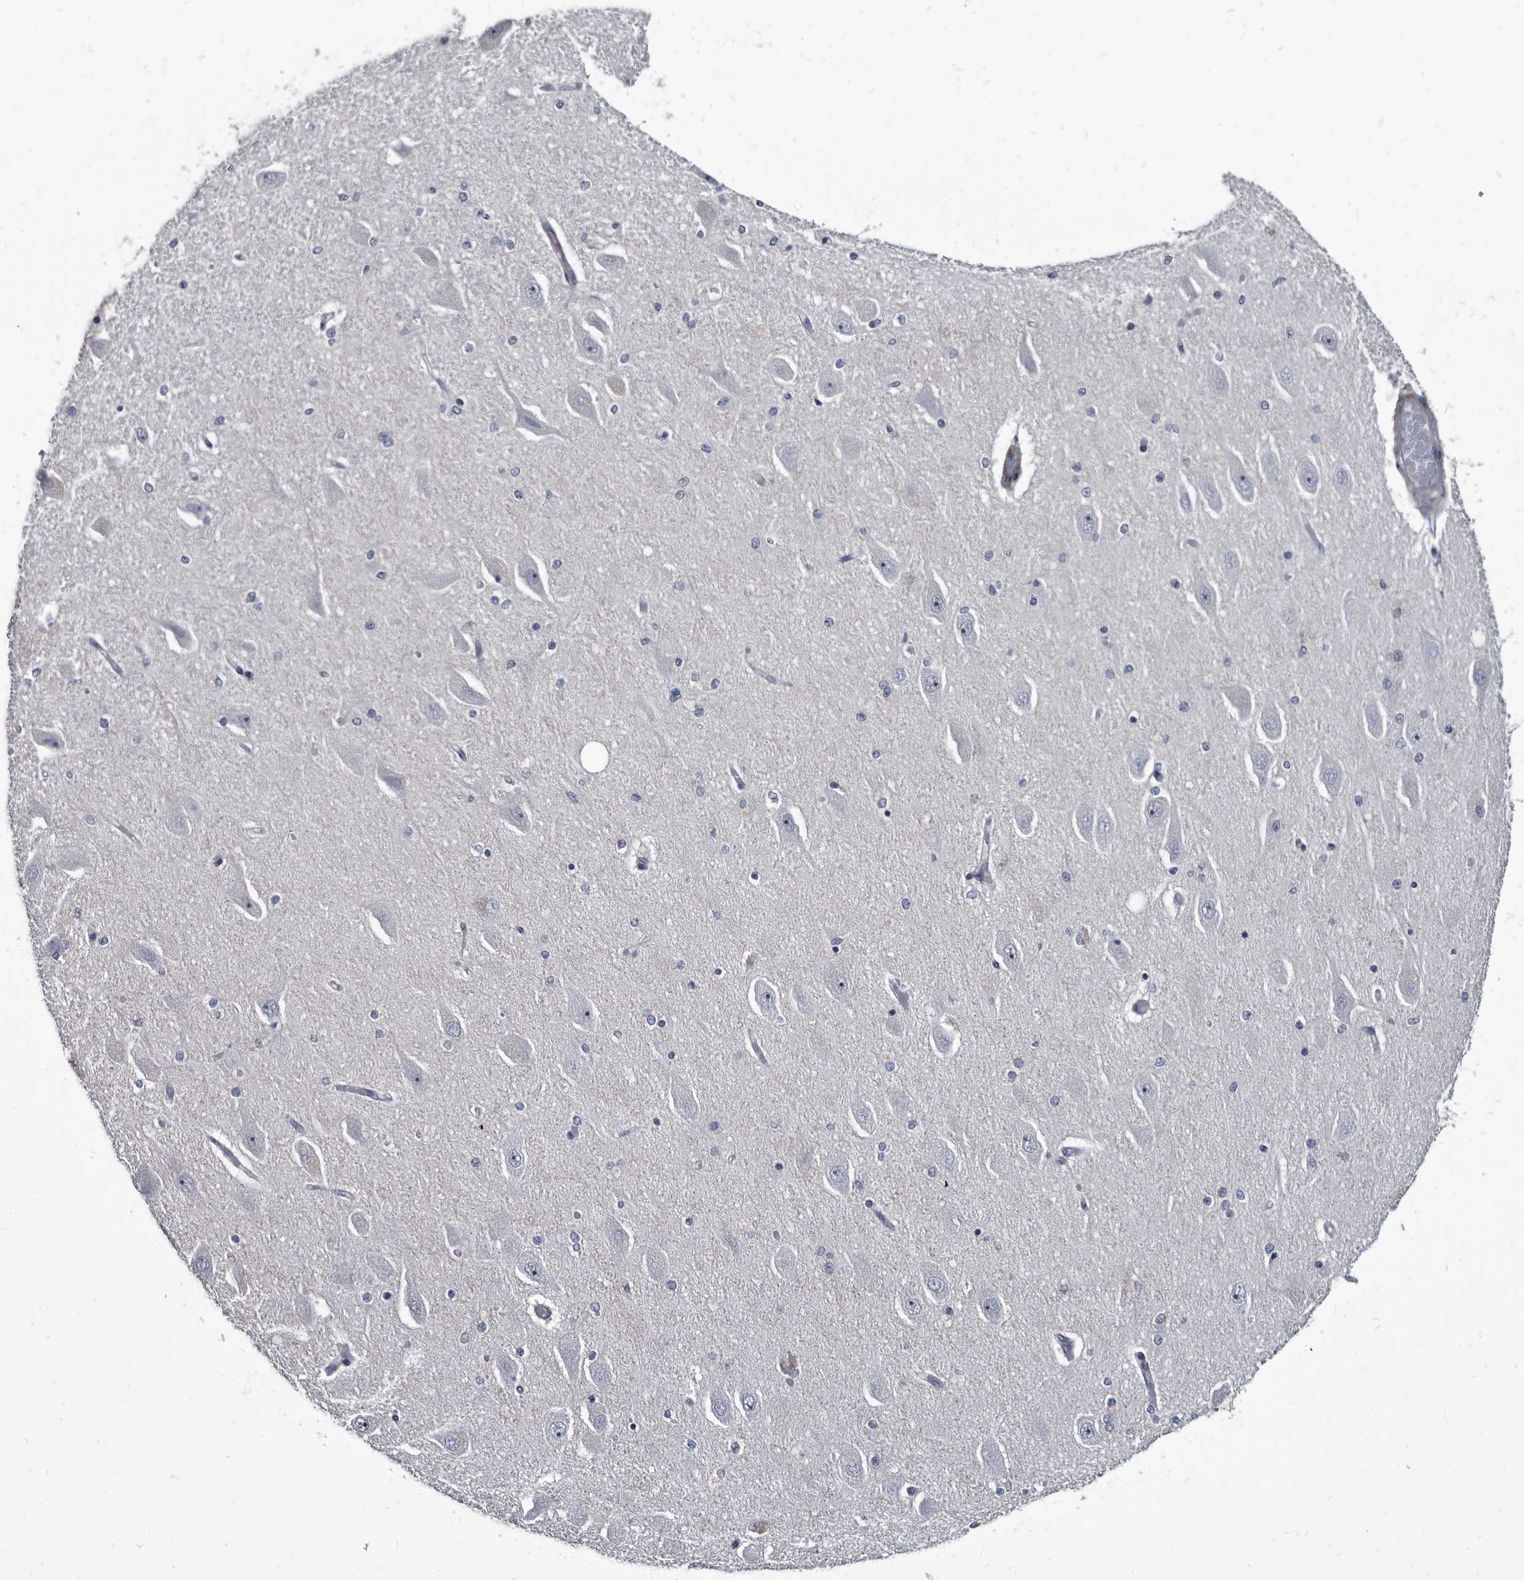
{"staining": {"intensity": "negative", "quantity": "none", "location": "none"}, "tissue": "hippocampus", "cell_type": "Glial cells", "image_type": "normal", "snomed": [{"axis": "morphology", "description": "Normal tissue, NOS"}, {"axis": "topography", "description": "Hippocampus"}], "caption": "Hippocampus stained for a protein using immunohistochemistry (IHC) exhibits no expression glial cells.", "gene": "PRSS8", "patient": {"sex": "female", "age": 54}}